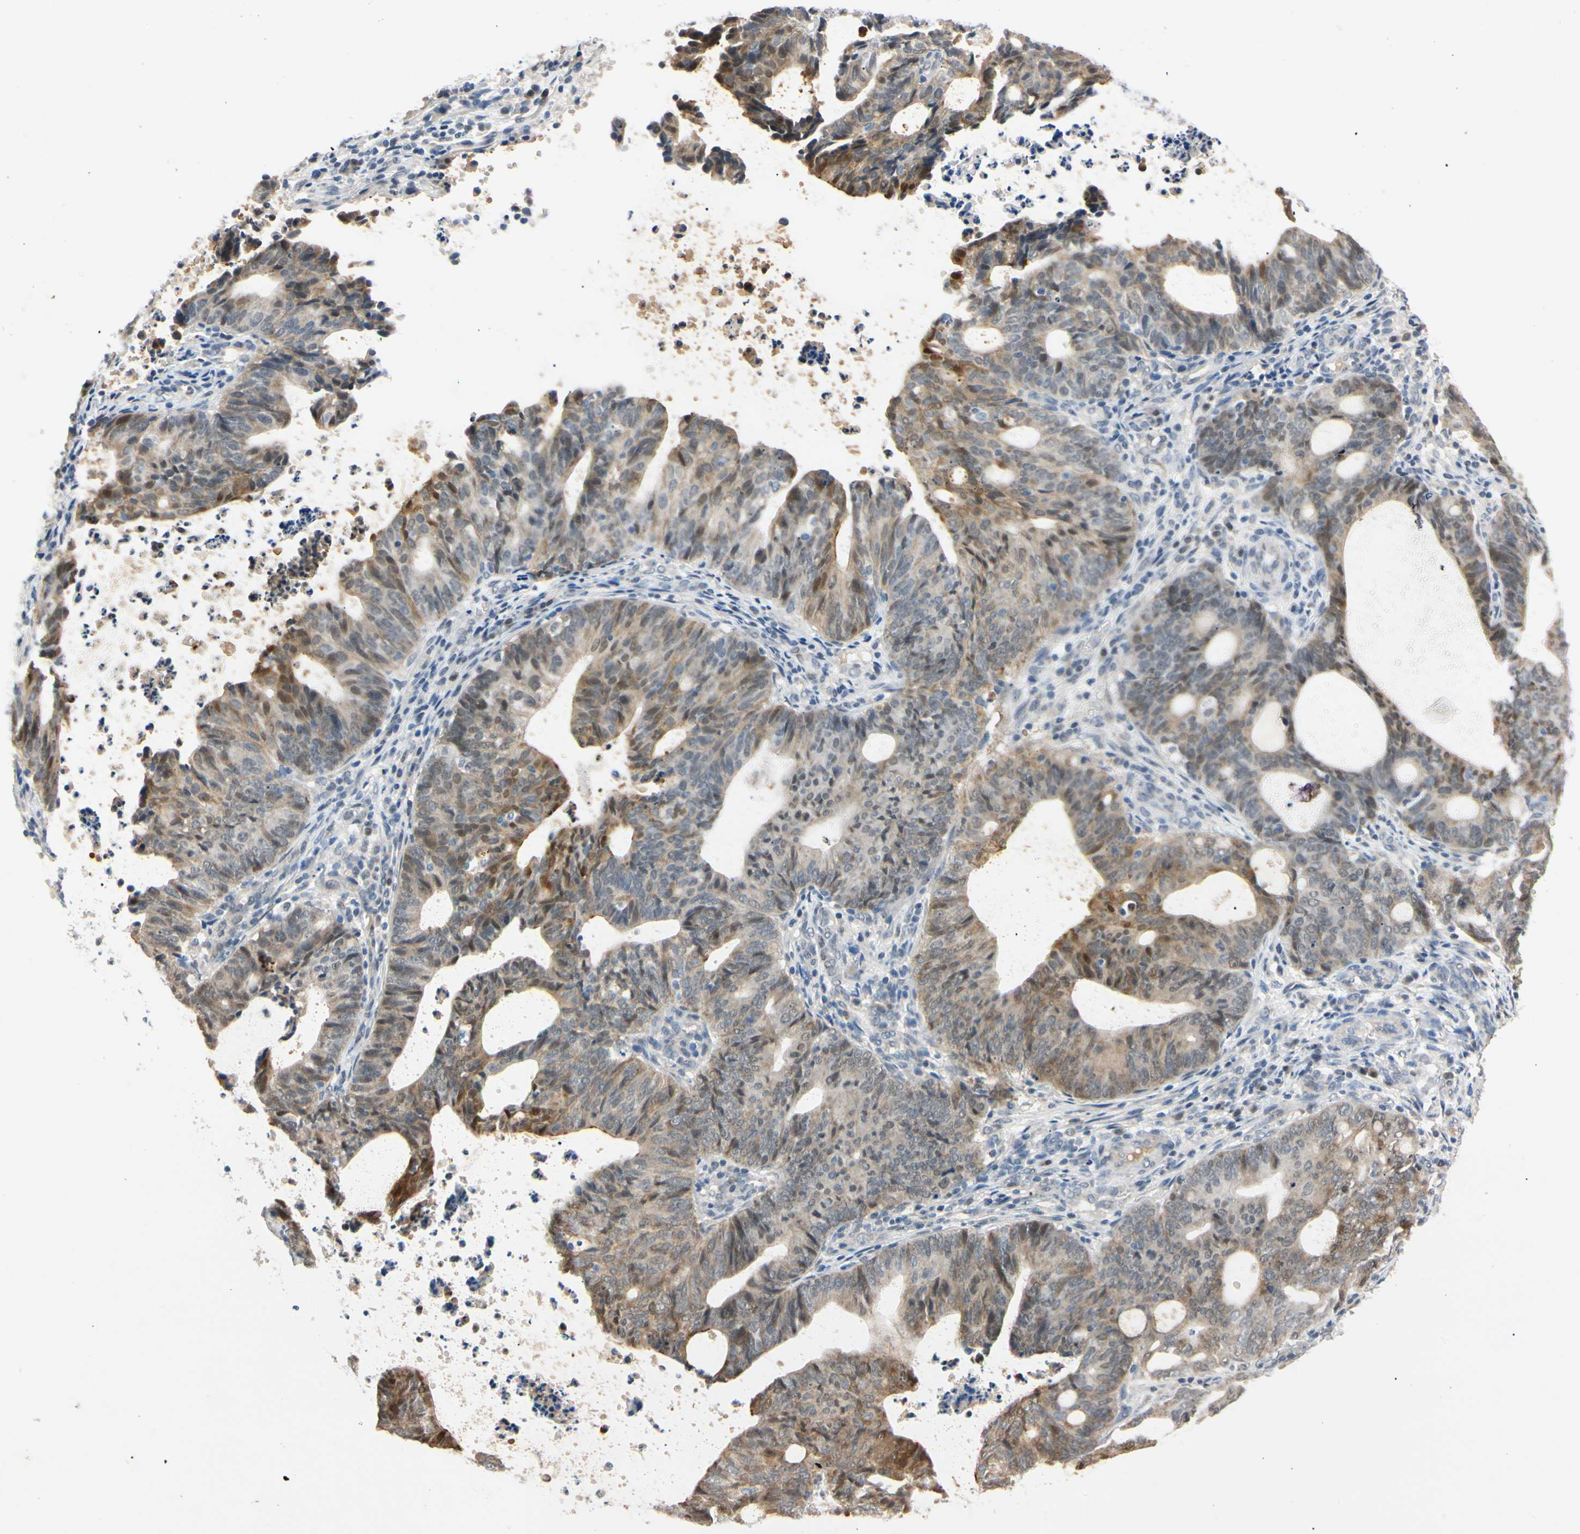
{"staining": {"intensity": "weak", "quantity": "<25%", "location": "cytoplasmic/membranous"}, "tissue": "endometrial cancer", "cell_type": "Tumor cells", "image_type": "cancer", "snomed": [{"axis": "morphology", "description": "Adenocarcinoma, NOS"}, {"axis": "topography", "description": "Uterus"}], "caption": "IHC photomicrograph of endometrial cancer stained for a protein (brown), which displays no staining in tumor cells.", "gene": "RIOX2", "patient": {"sex": "female", "age": 83}}